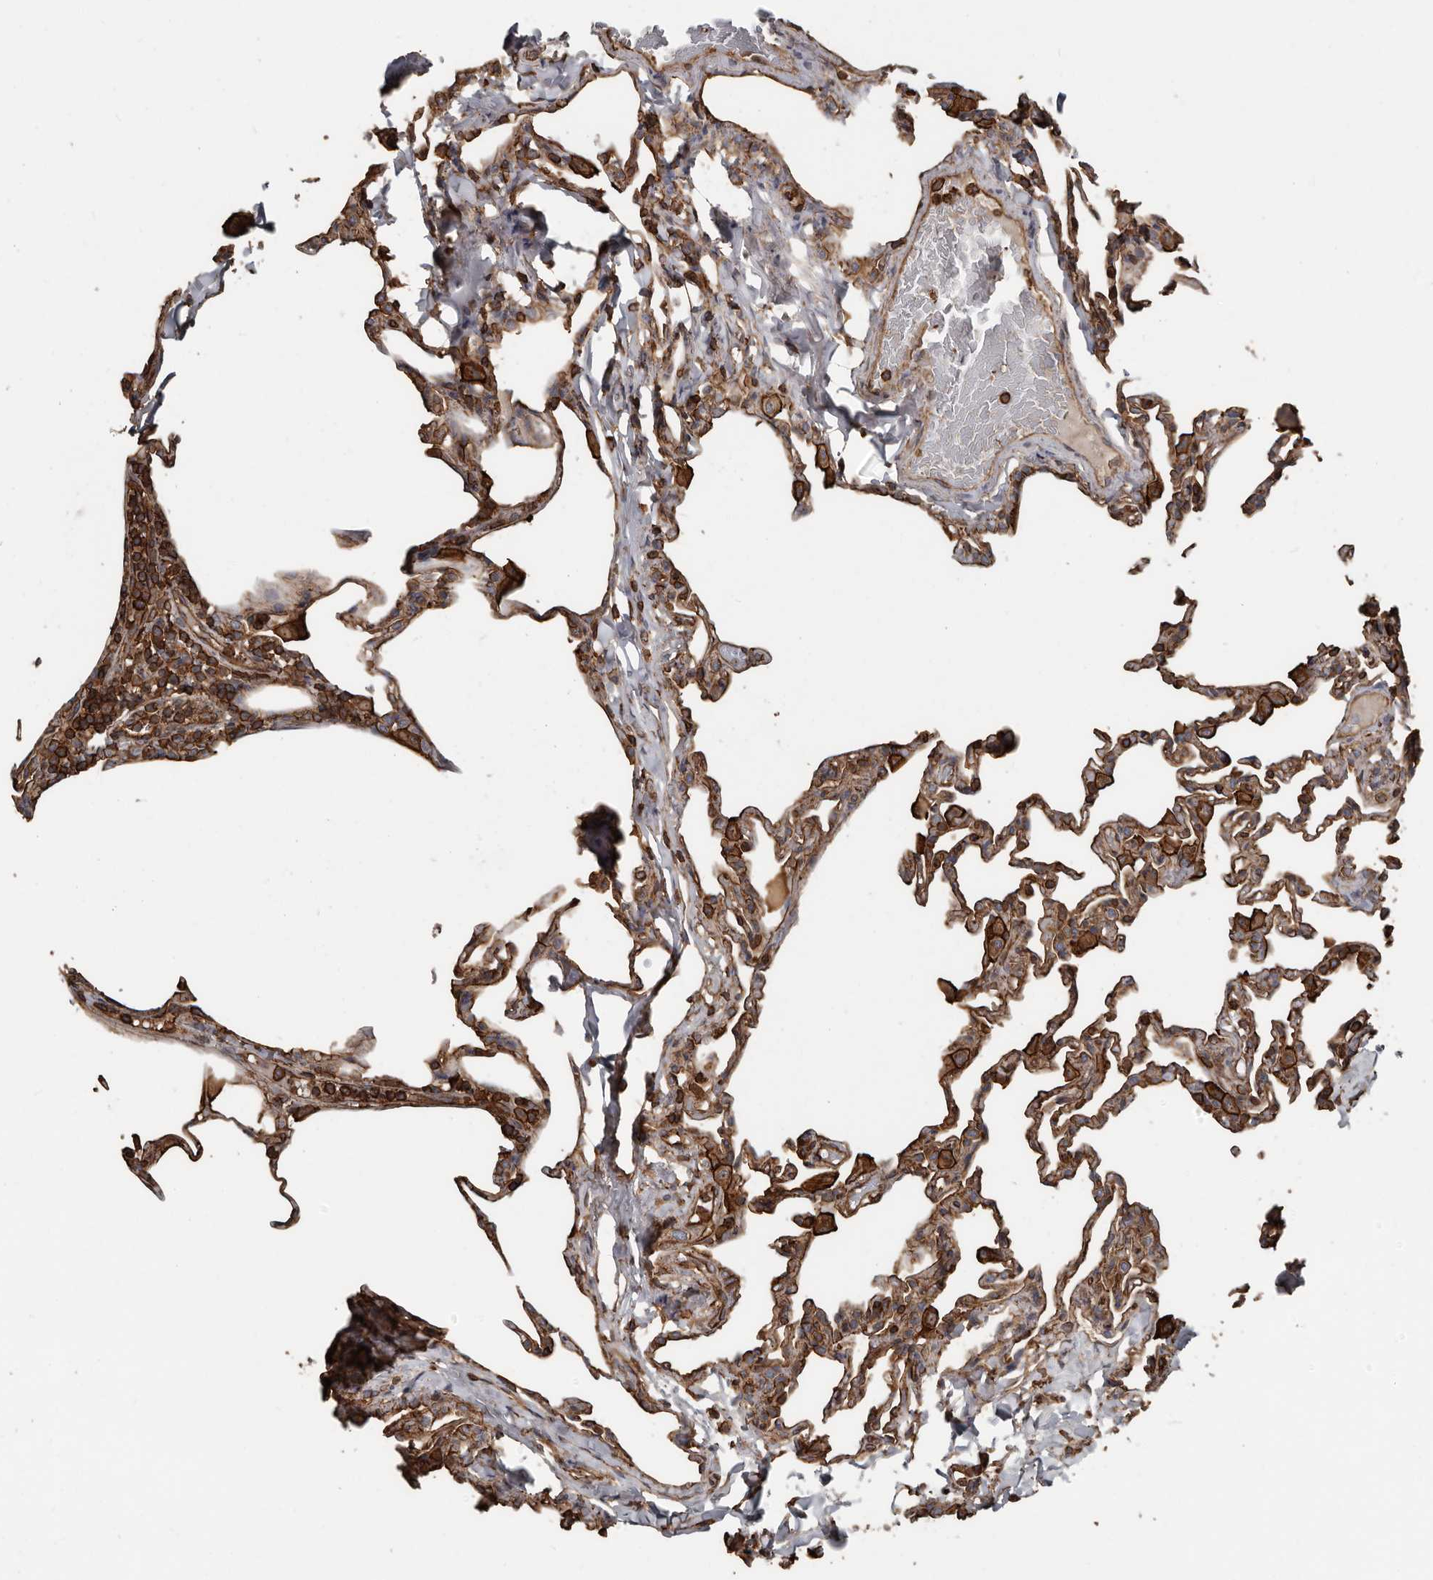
{"staining": {"intensity": "strong", "quantity": "25%-75%", "location": "cytoplasmic/membranous"}, "tissue": "lung", "cell_type": "Alveolar cells", "image_type": "normal", "snomed": [{"axis": "morphology", "description": "Normal tissue, NOS"}, {"axis": "topography", "description": "Lung"}], "caption": "Protein expression analysis of benign human lung reveals strong cytoplasmic/membranous staining in about 25%-75% of alveolar cells. The staining is performed using DAB brown chromogen to label protein expression. The nuclei are counter-stained blue using hematoxylin.", "gene": "DENND6B", "patient": {"sex": "male", "age": 20}}